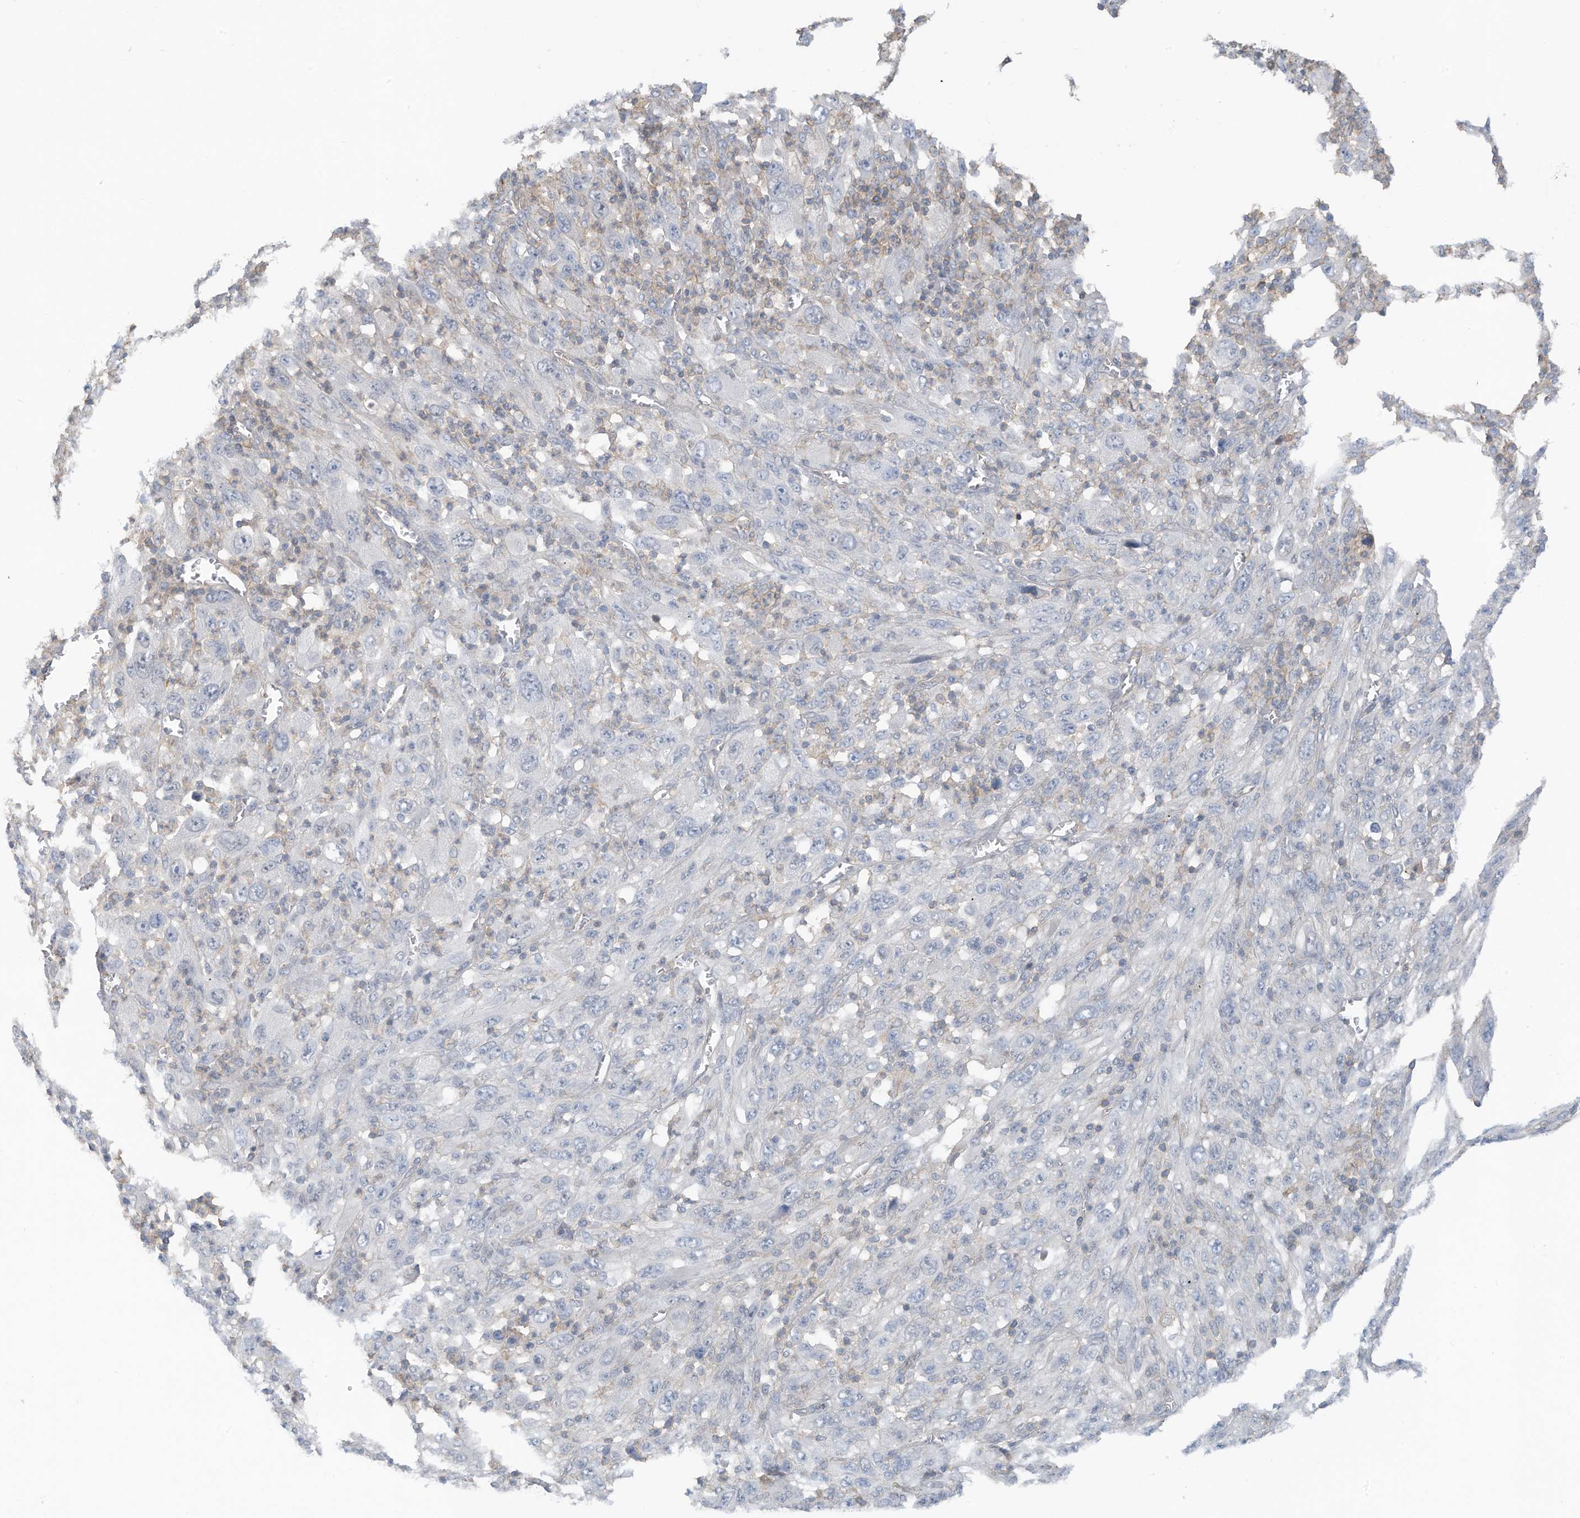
{"staining": {"intensity": "negative", "quantity": "none", "location": "none"}, "tissue": "melanoma", "cell_type": "Tumor cells", "image_type": "cancer", "snomed": [{"axis": "morphology", "description": "Malignant melanoma, Metastatic site"}, {"axis": "topography", "description": "Skin"}], "caption": "Malignant melanoma (metastatic site) was stained to show a protein in brown. There is no significant staining in tumor cells. (DAB (3,3'-diaminobenzidine) immunohistochemistry (IHC) with hematoxylin counter stain).", "gene": "ZNF846", "patient": {"sex": "female", "age": 56}}